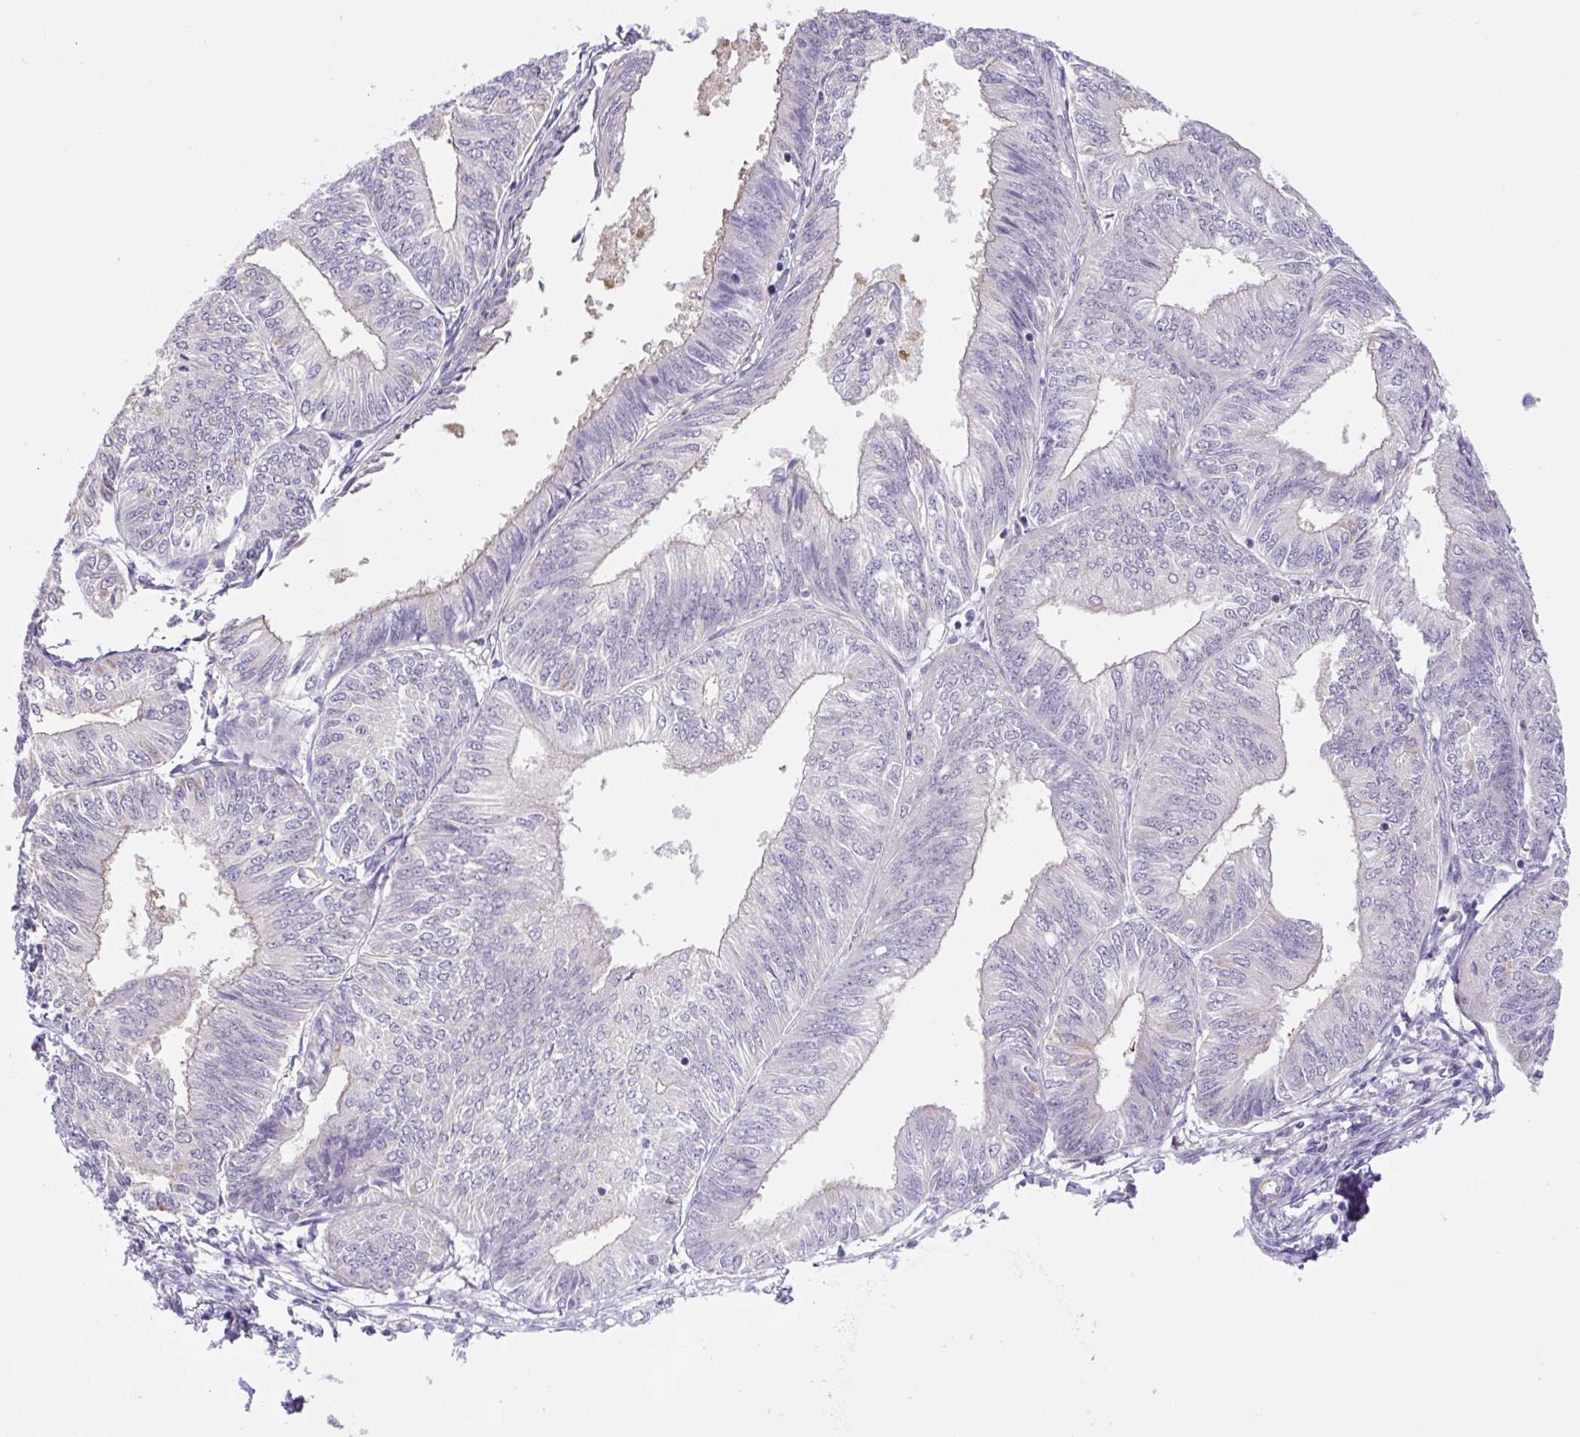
{"staining": {"intensity": "negative", "quantity": "none", "location": "none"}, "tissue": "endometrial cancer", "cell_type": "Tumor cells", "image_type": "cancer", "snomed": [{"axis": "morphology", "description": "Adenocarcinoma, NOS"}, {"axis": "topography", "description": "Endometrium"}], "caption": "The photomicrograph shows no staining of tumor cells in endometrial cancer (adenocarcinoma). (DAB (3,3'-diaminobenzidine) IHC visualized using brightfield microscopy, high magnification).", "gene": "FAM177B", "patient": {"sex": "female", "age": 58}}